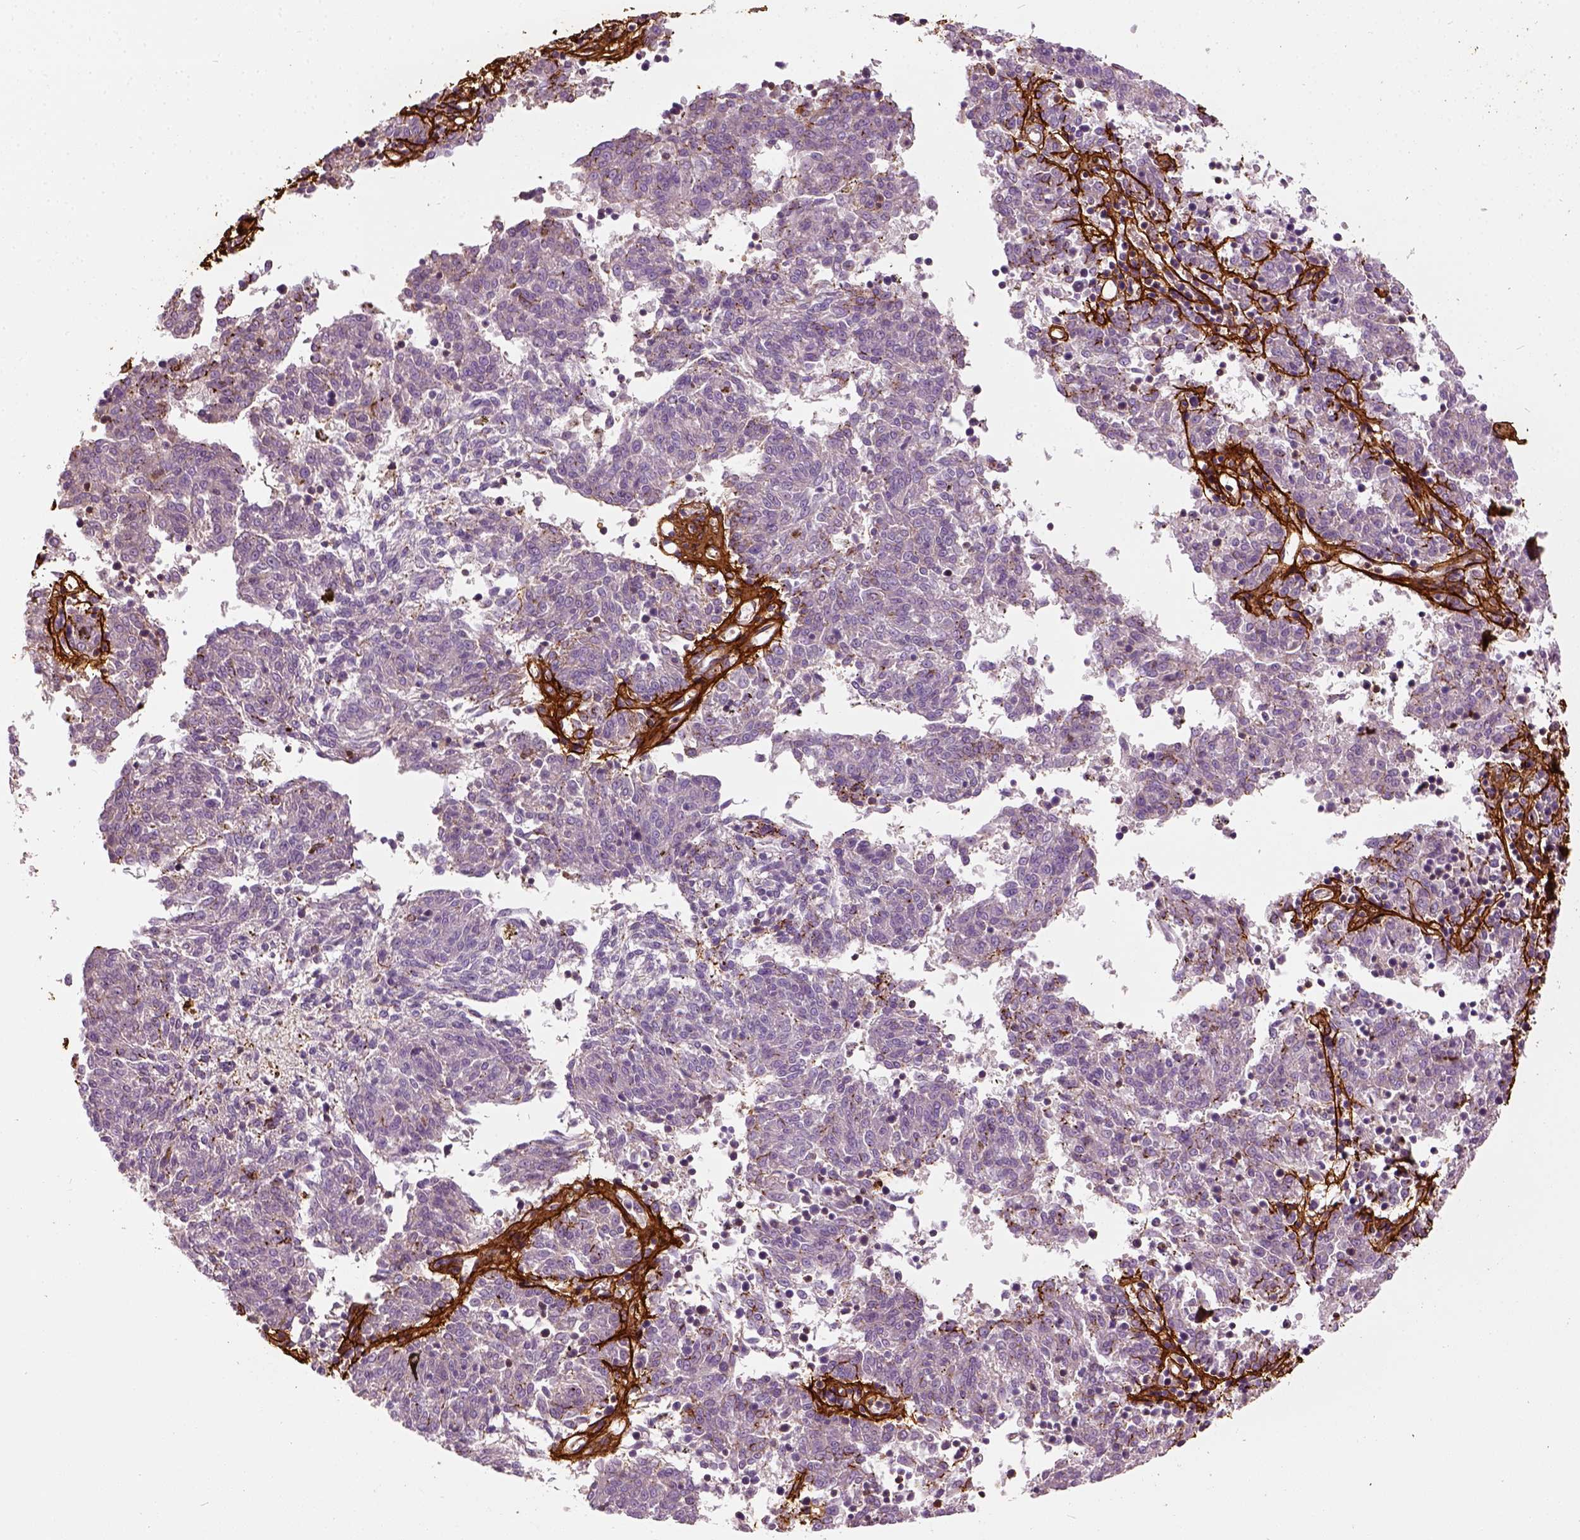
{"staining": {"intensity": "negative", "quantity": "none", "location": "none"}, "tissue": "melanoma", "cell_type": "Tumor cells", "image_type": "cancer", "snomed": [{"axis": "morphology", "description": "Malignant melanoma, NOS"}, {"axis": "topography", "description": "Skin"}], "caption": "Malignant melanoma stained for a protein using immunohistochemistry exhibits no positivity tumor cells.", "gene": "COL6A2", "patient": {"sex": "female", "age": 72}}